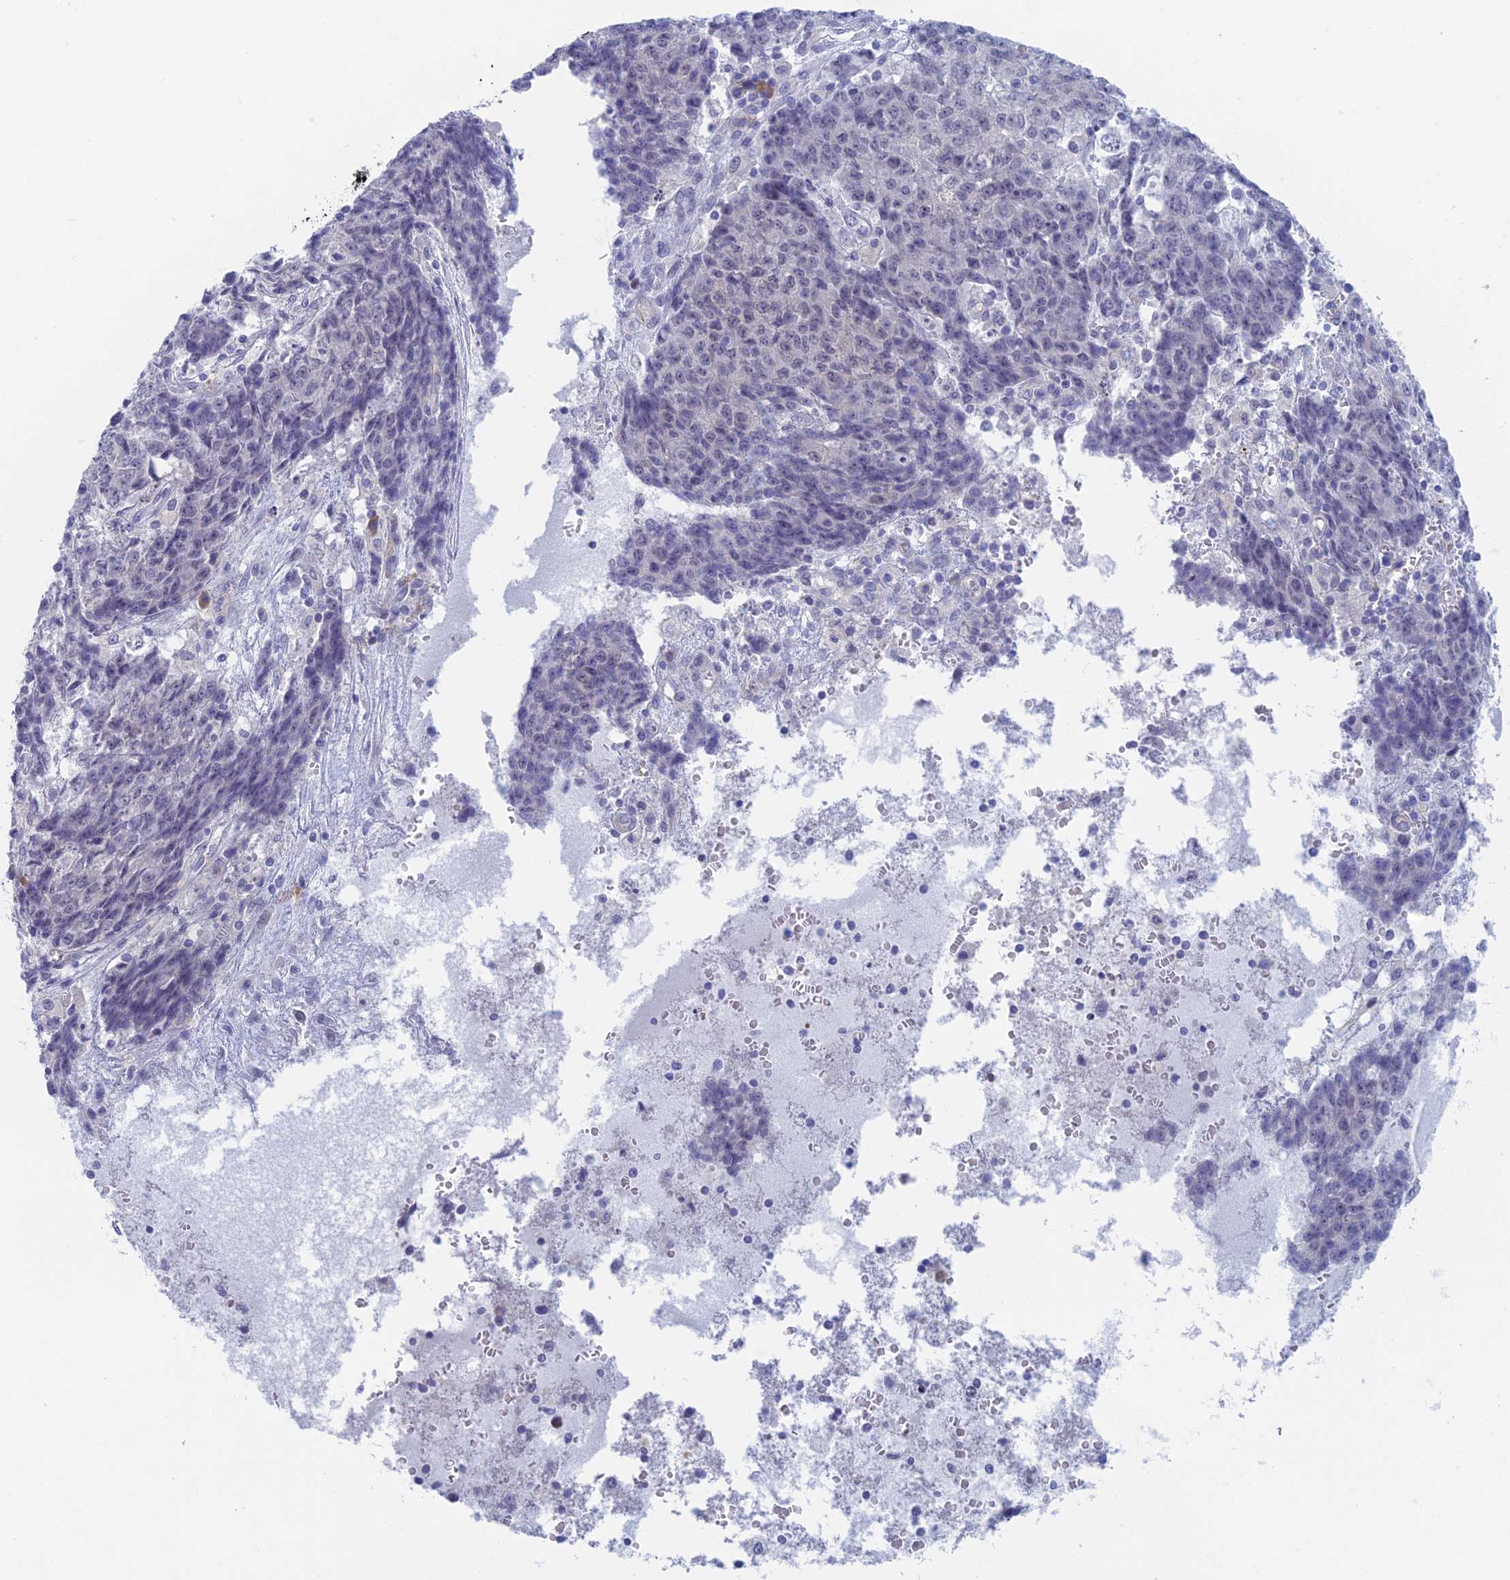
{"staining": {"intensity": "negative", "quantity": "none", "location": "none"}, "tissue": "ovarian cancer", "cell_type": "Tumor cells", "image_type": "cancer", "snomed": [{"axis": "morphology", "description": "Carcinoma, endometroid"}, {"axis": "topography", "description": "Ovary"}], "caption": "The immunohistochemistry histopathology image has no significant positivity in tumor cells of ovarian cancer tissue. The staining is performed using DAB brown chromogen with nuclei counter-stained in using hematoxylin.", "gene": "PPP1R26", "patient": {"sex": "female", "age": 42}}